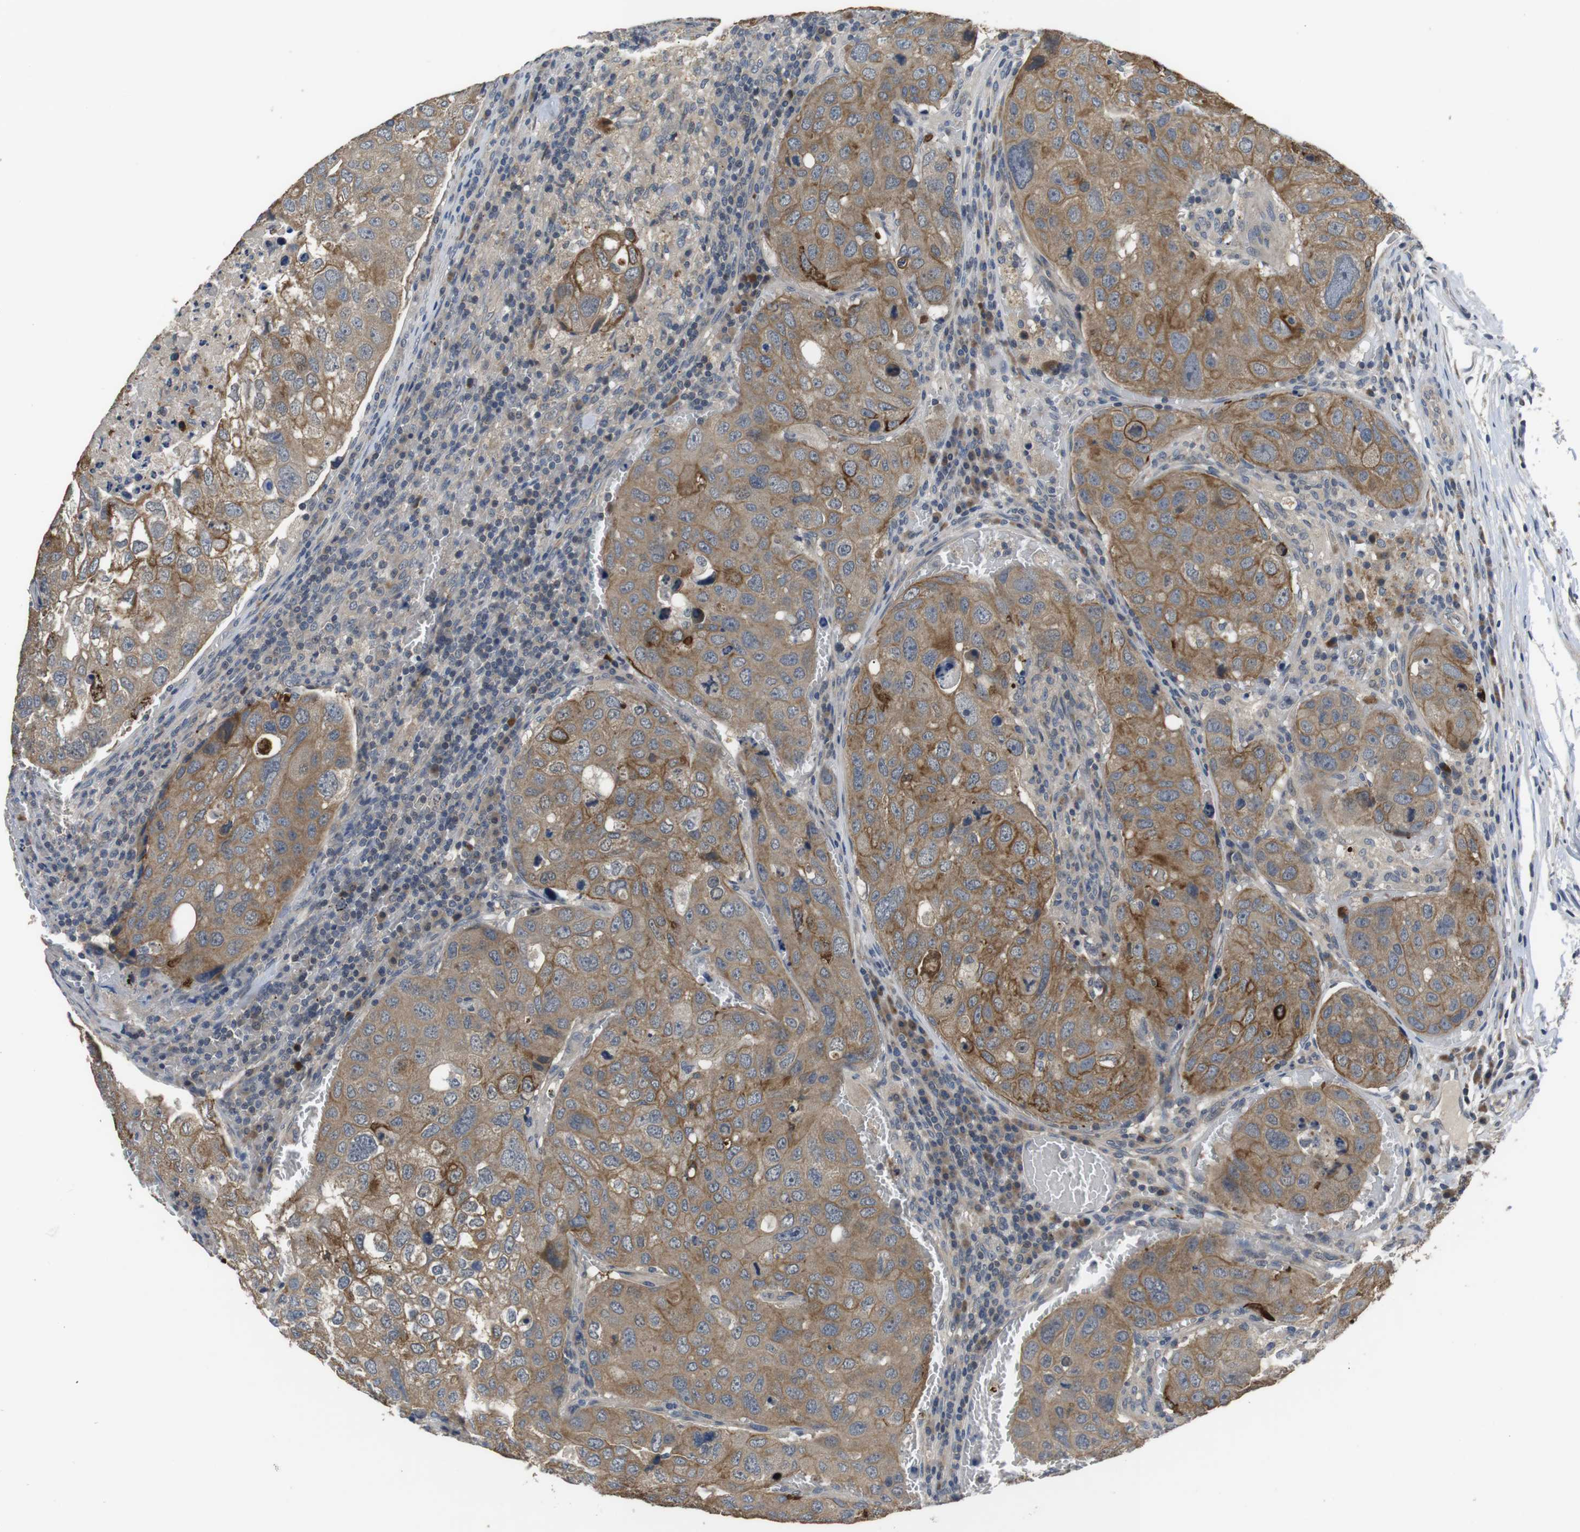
{"staining": {"intensity": "moderate", "quantity": ">75%", "location": "cytoplasmic/membranous"}, "tissue": "urothelial cancer", "cell_type": "Tumor cells", "image_type": "cancer", "snomed": [{"axis": "morphology", "description": "Urothelial carcinoma, High grade"}, {"axis": "topography", "description": "Lymph node"}, {"axis": "topography", "description": "Urinary bladder"}], "caption": "Protein analysis of urothelial cancer tissue shows moderate cytoplasmic/membranous positivity in approximately >75% of tumor cells.", "gene": "ADGRL3", "patient": {"sex": "male", "age": 51}}